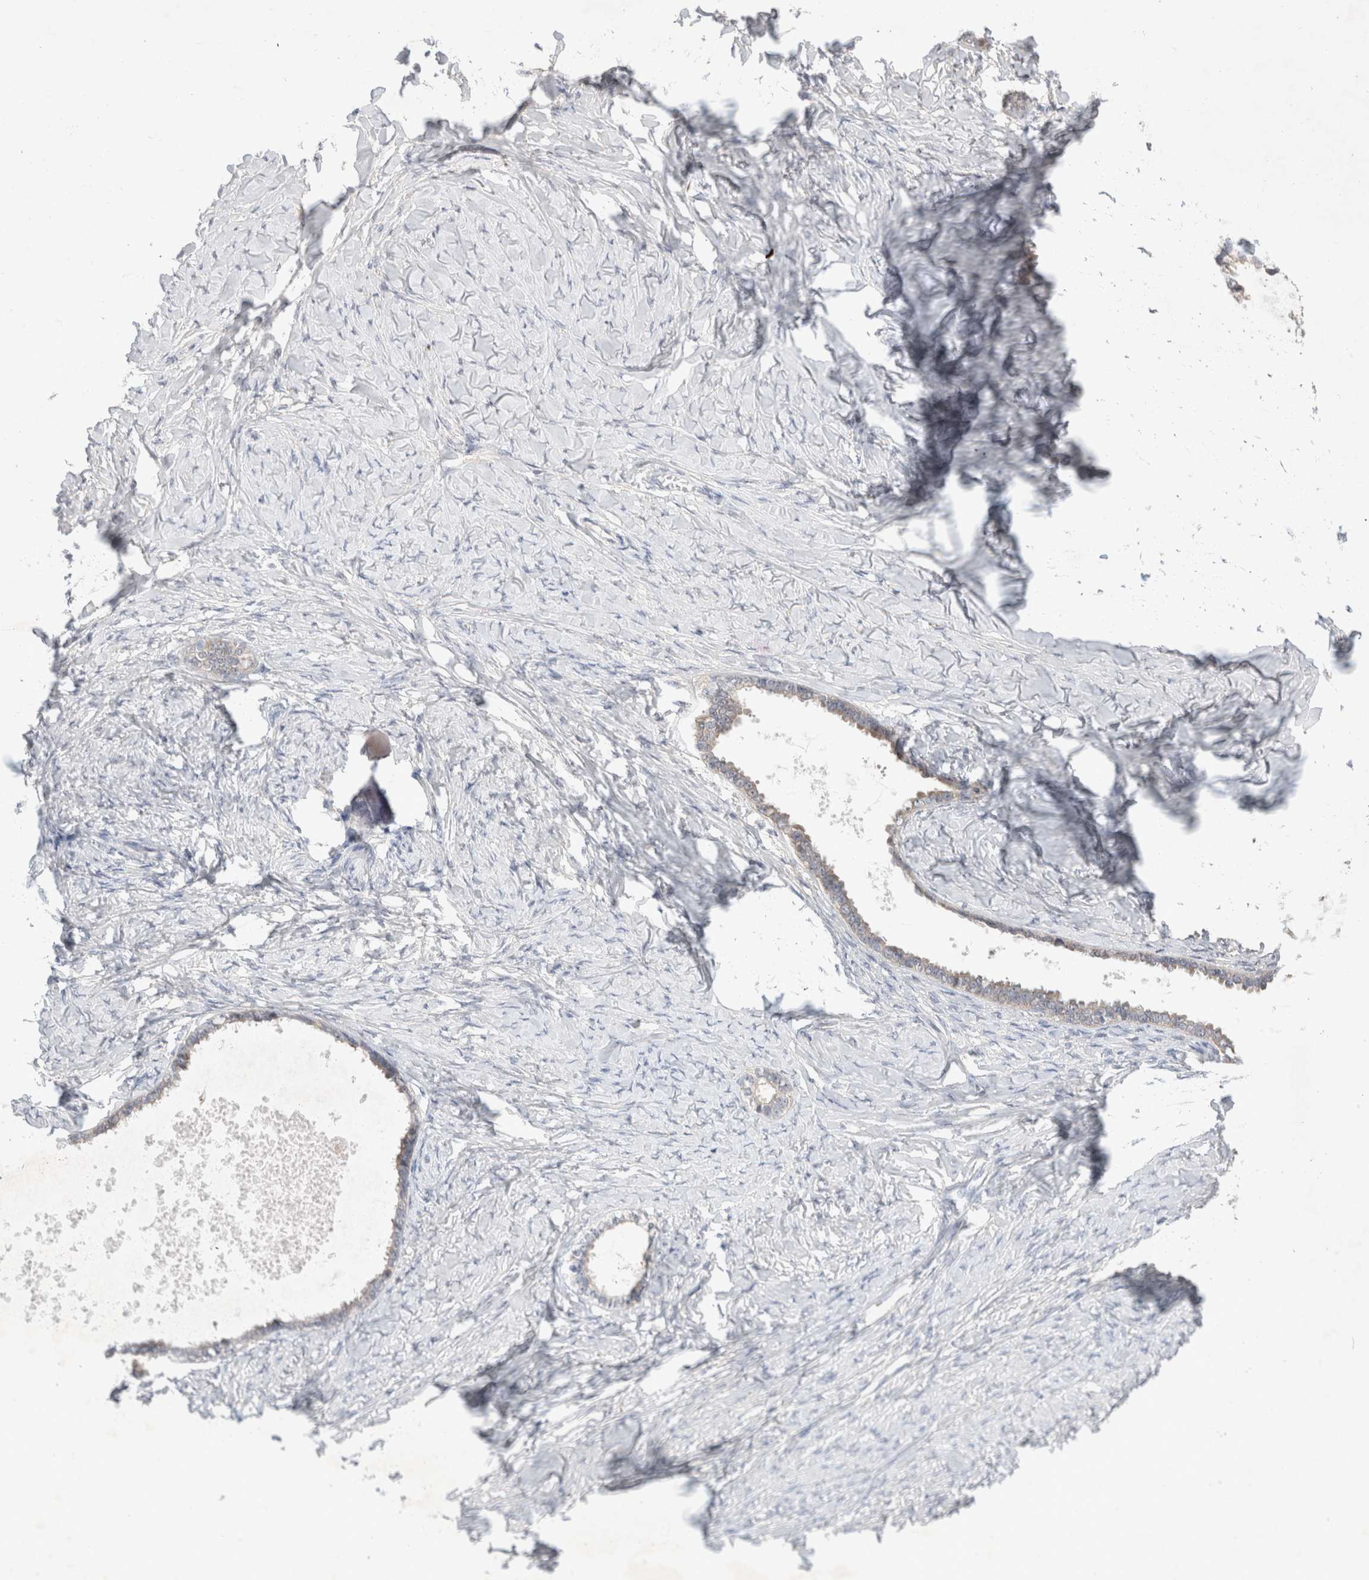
{"staining": {"intensity": "negative", "quantity": "none", "location": "none"}, "tissue": "ovarian cancer", "cell_type": "Tumor cells", "image_type": "cancer", "snomed": [{"axis": "morphology", "description": "Cystadenocarcinoma, serous, NOS"}, {"axis": "topography", "description": "Ovary"}], "caption": "Tumor cells are negative for protein expression in human serous cystadenocarcinoma (ovarian). Brightfield microscopy of immunohistochemistry (IHC) stained with DAB (3,3'-diaminobenzidine) (brown) and hematoxylin (blue), captured at high magnification.", "gene": "NEDD4L", "patient": {"sex": "female", "age": 79}}